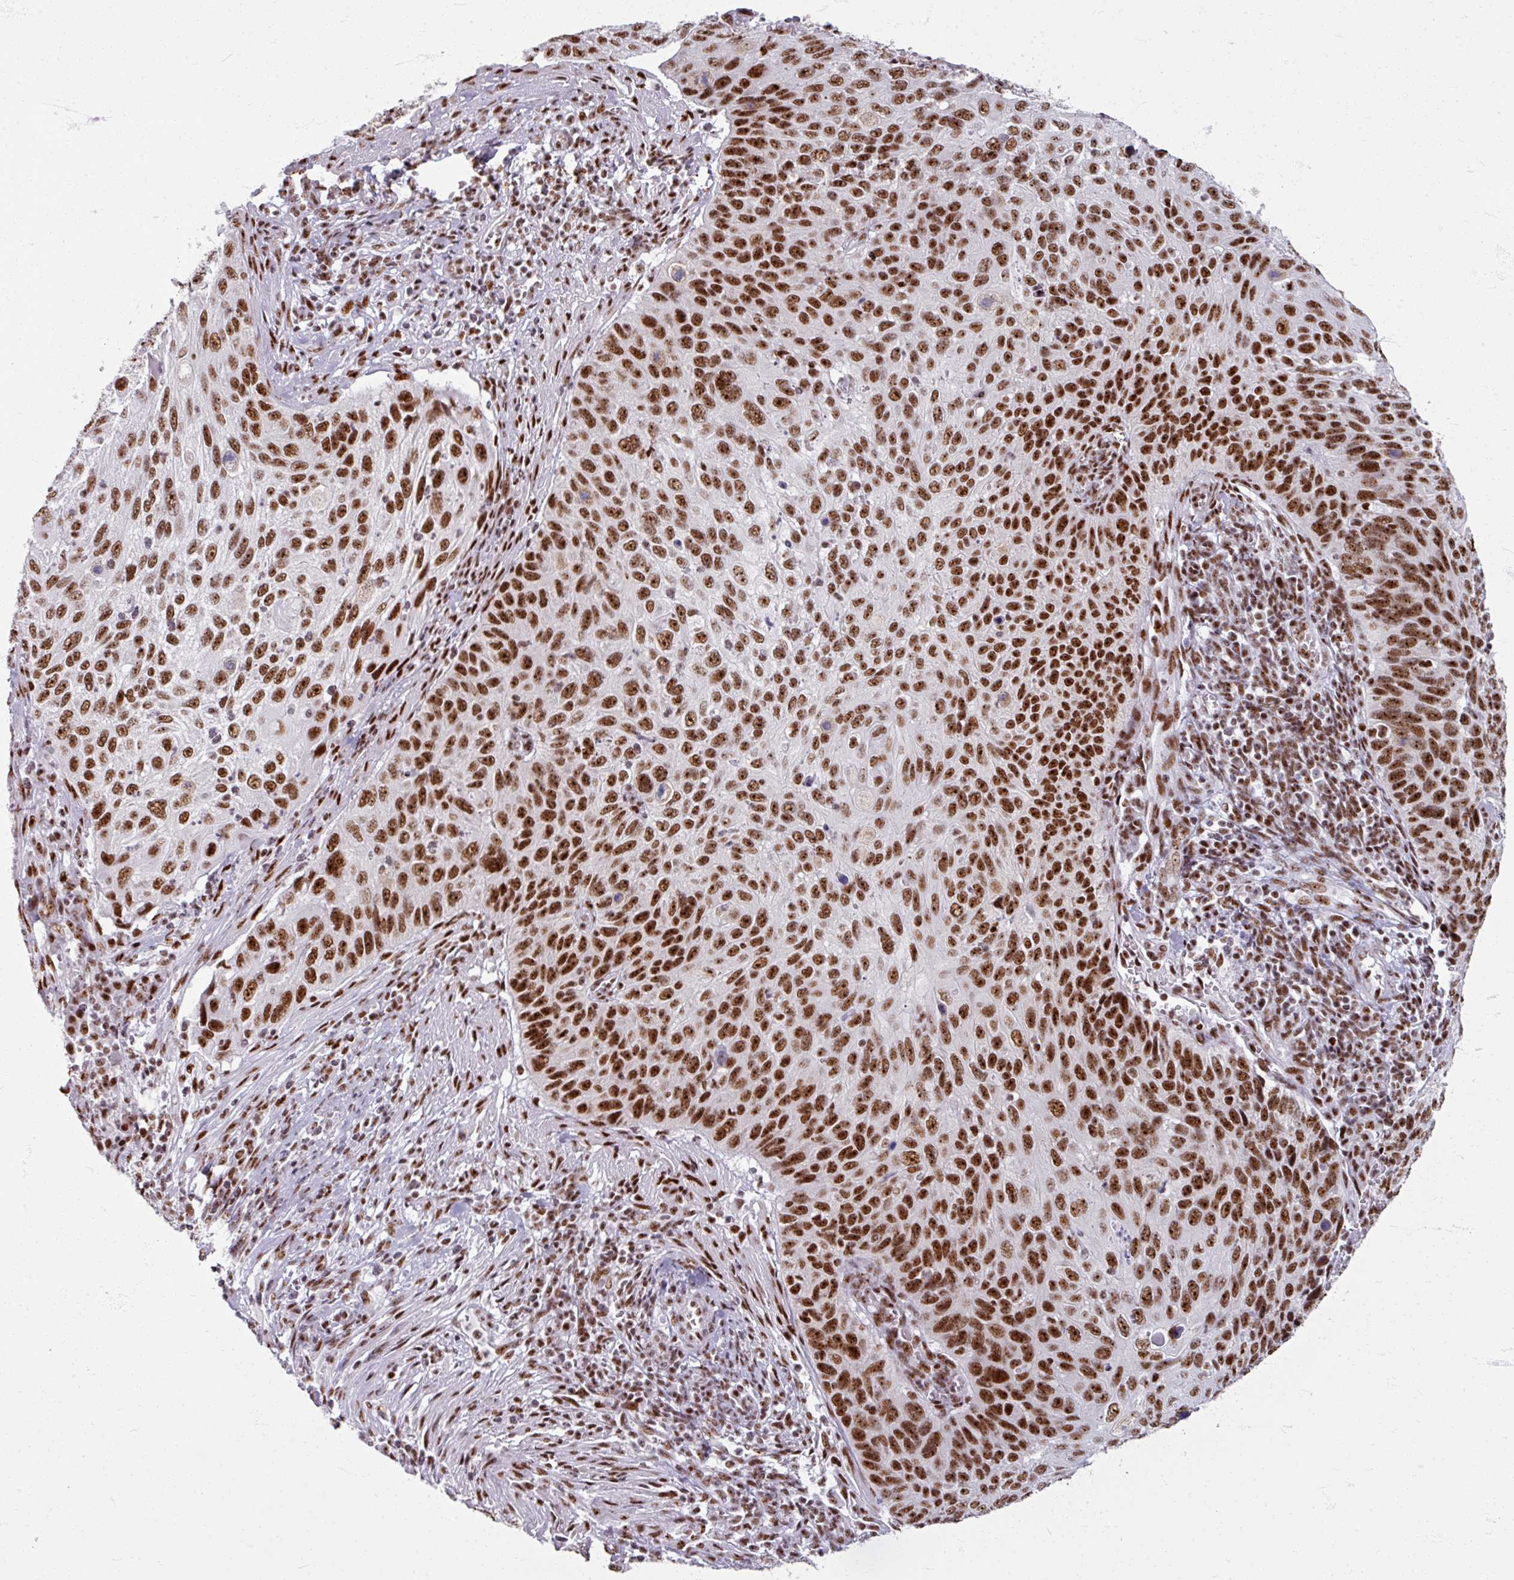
{"staining": {"intensity": "strong", "quantity": ">75%", "location": "nuclear"}, "tissue": "cervical cancer", "cell_type": "Tumor cells", "image_type": "cancer", "snomed": [{"axis": "morphology", "description": "Squamous cell carcinoma, NOS"}, {"axis": "topography", "description": "Cervix"}], "caption": "An image showing strong nuclear expression in about >75% of tumor cells in cervical cancer (squamous cell carcinoma), as visualized by brown immunohistochemical staining.", "gene": "ADAR", "patient": {"sex": "female", "age": 70}}